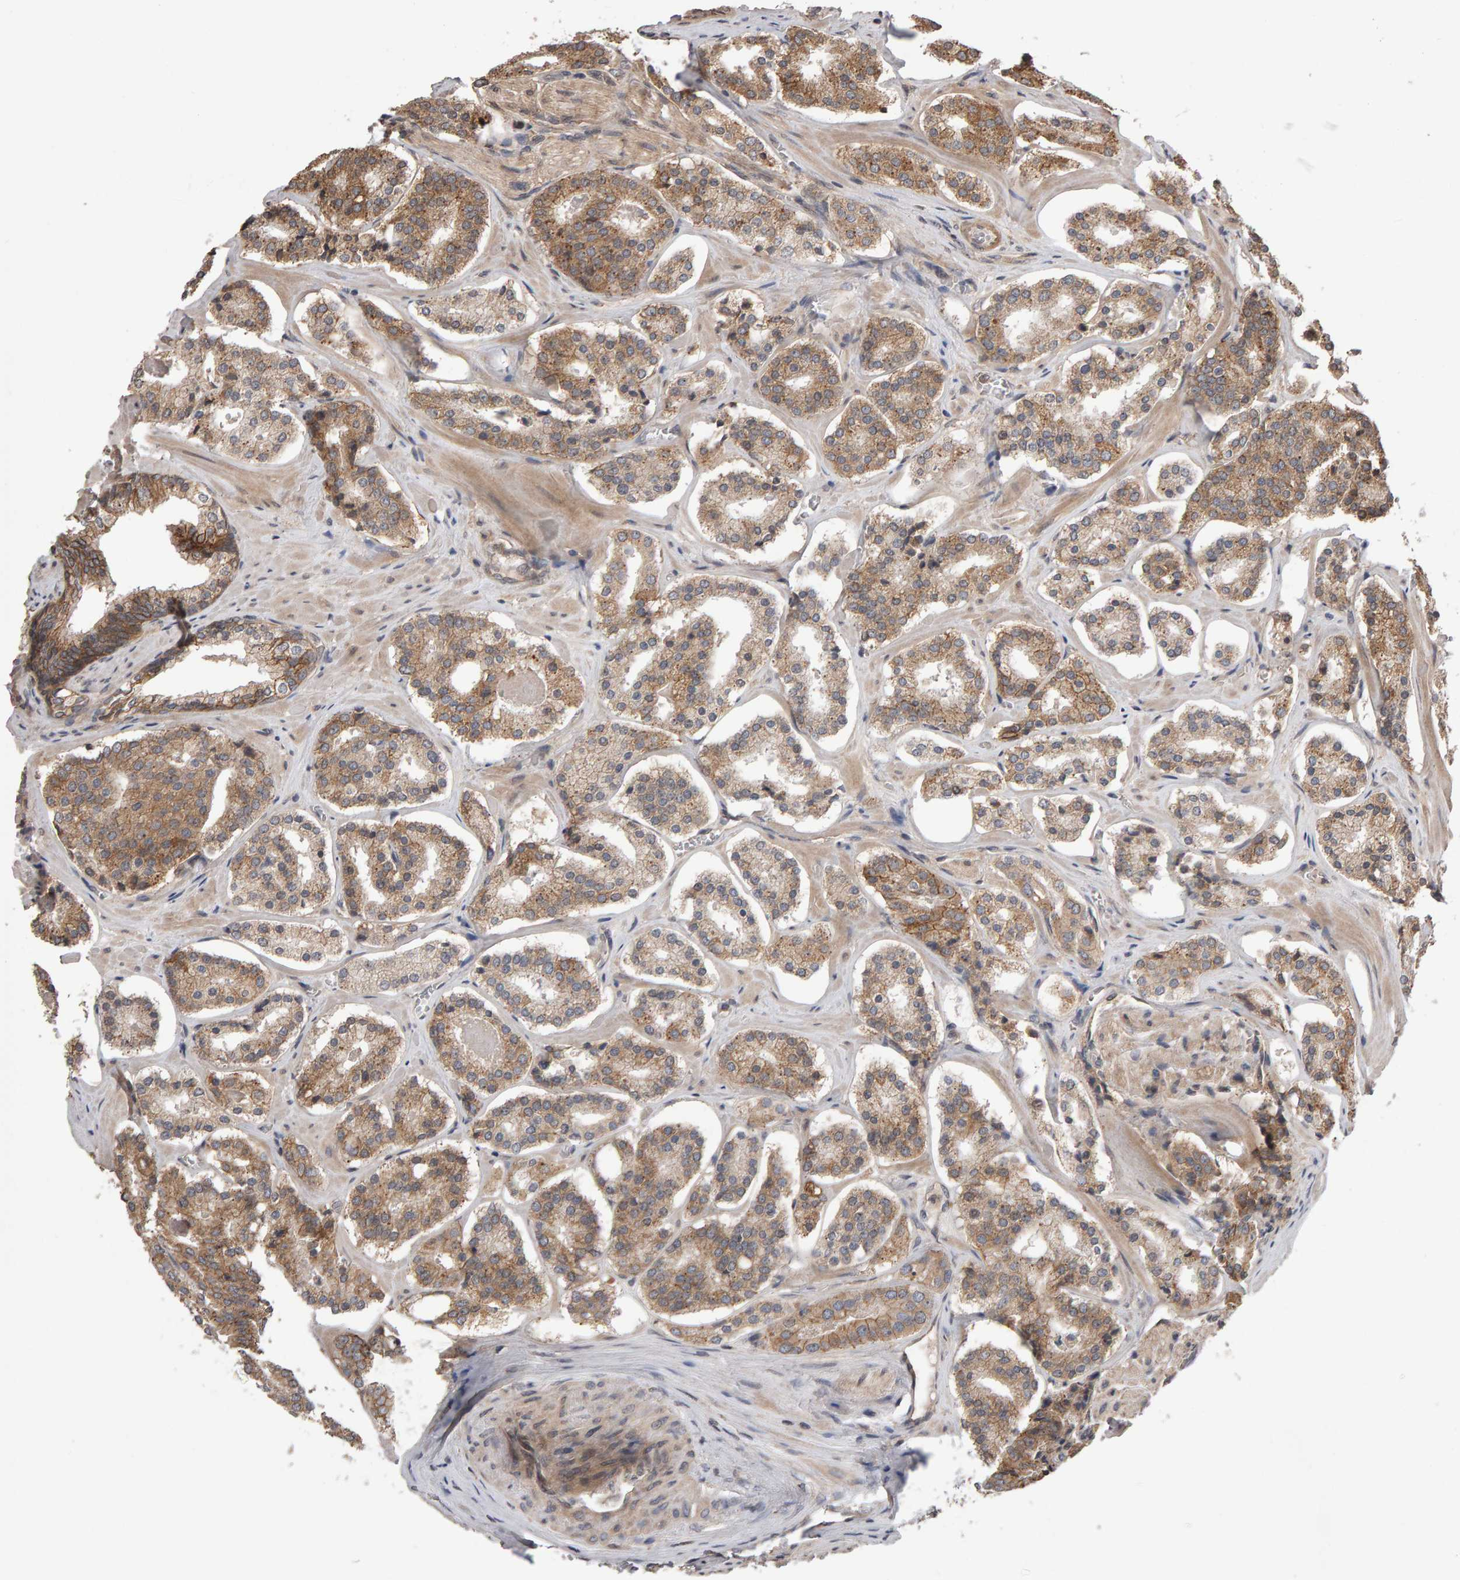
{"staining": {"intensity": "moderate", "quantity": ">75%", "location": "cytoplasmic/membranous"}, "tissue": "prostate cancer", "cell_type": "Tumor cells", "image_type": "cancer", "snomed": [{"axis": "morphology", "description": "Adenocarcinoma, High grade"}, {"axis": "topography", "description": "Prostate"}], "caption": "Protein staining of prostate cancer (adenocarcinoma (high-grade)) tissue exhibits moderate cytoplasmic/membranous expression in approximately >75% of tumor cells.", "gene": "SCRIB", "patient": {"sex": "male", "age": 60}}